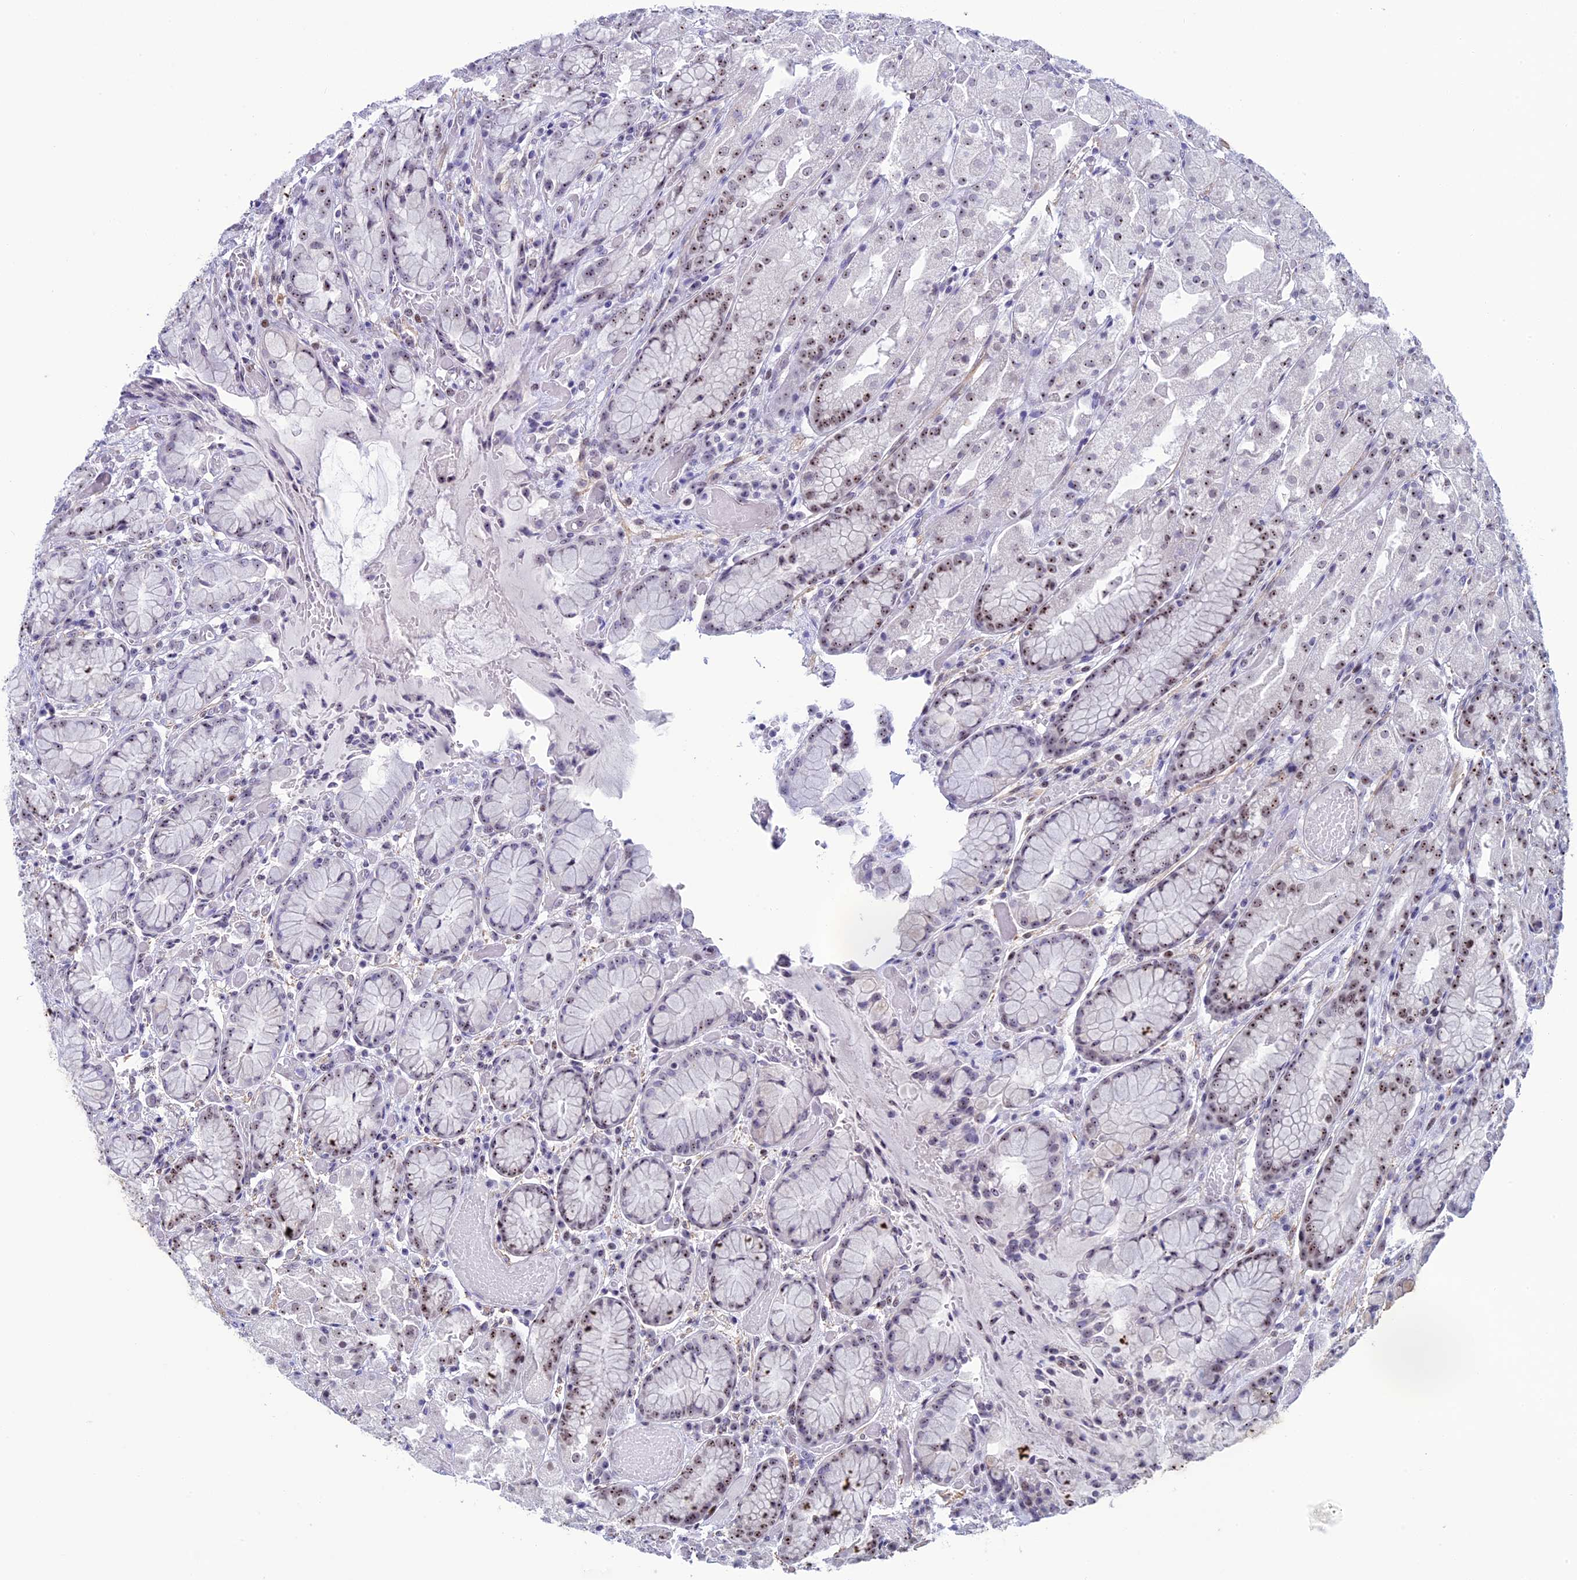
{"staining": {"intensity": "moderate", "quantity": "25%-75%", "location": "nuclear"}, "tissue": "stomach", "cell_type": "Glandular cells", "image_type": "normal", "snomed": [{"axis": "morphology", "description": "Normal tissue, NOS"}, {"axis": "topography", "description": "Stomach, upper"}], "caption": "A photomicrograph of human stomach stained for a protein shows moderate nuclear brown staining in glandular cells.", "gene": "CCDC86", "patient": {"sex": "male", "age": 72}}